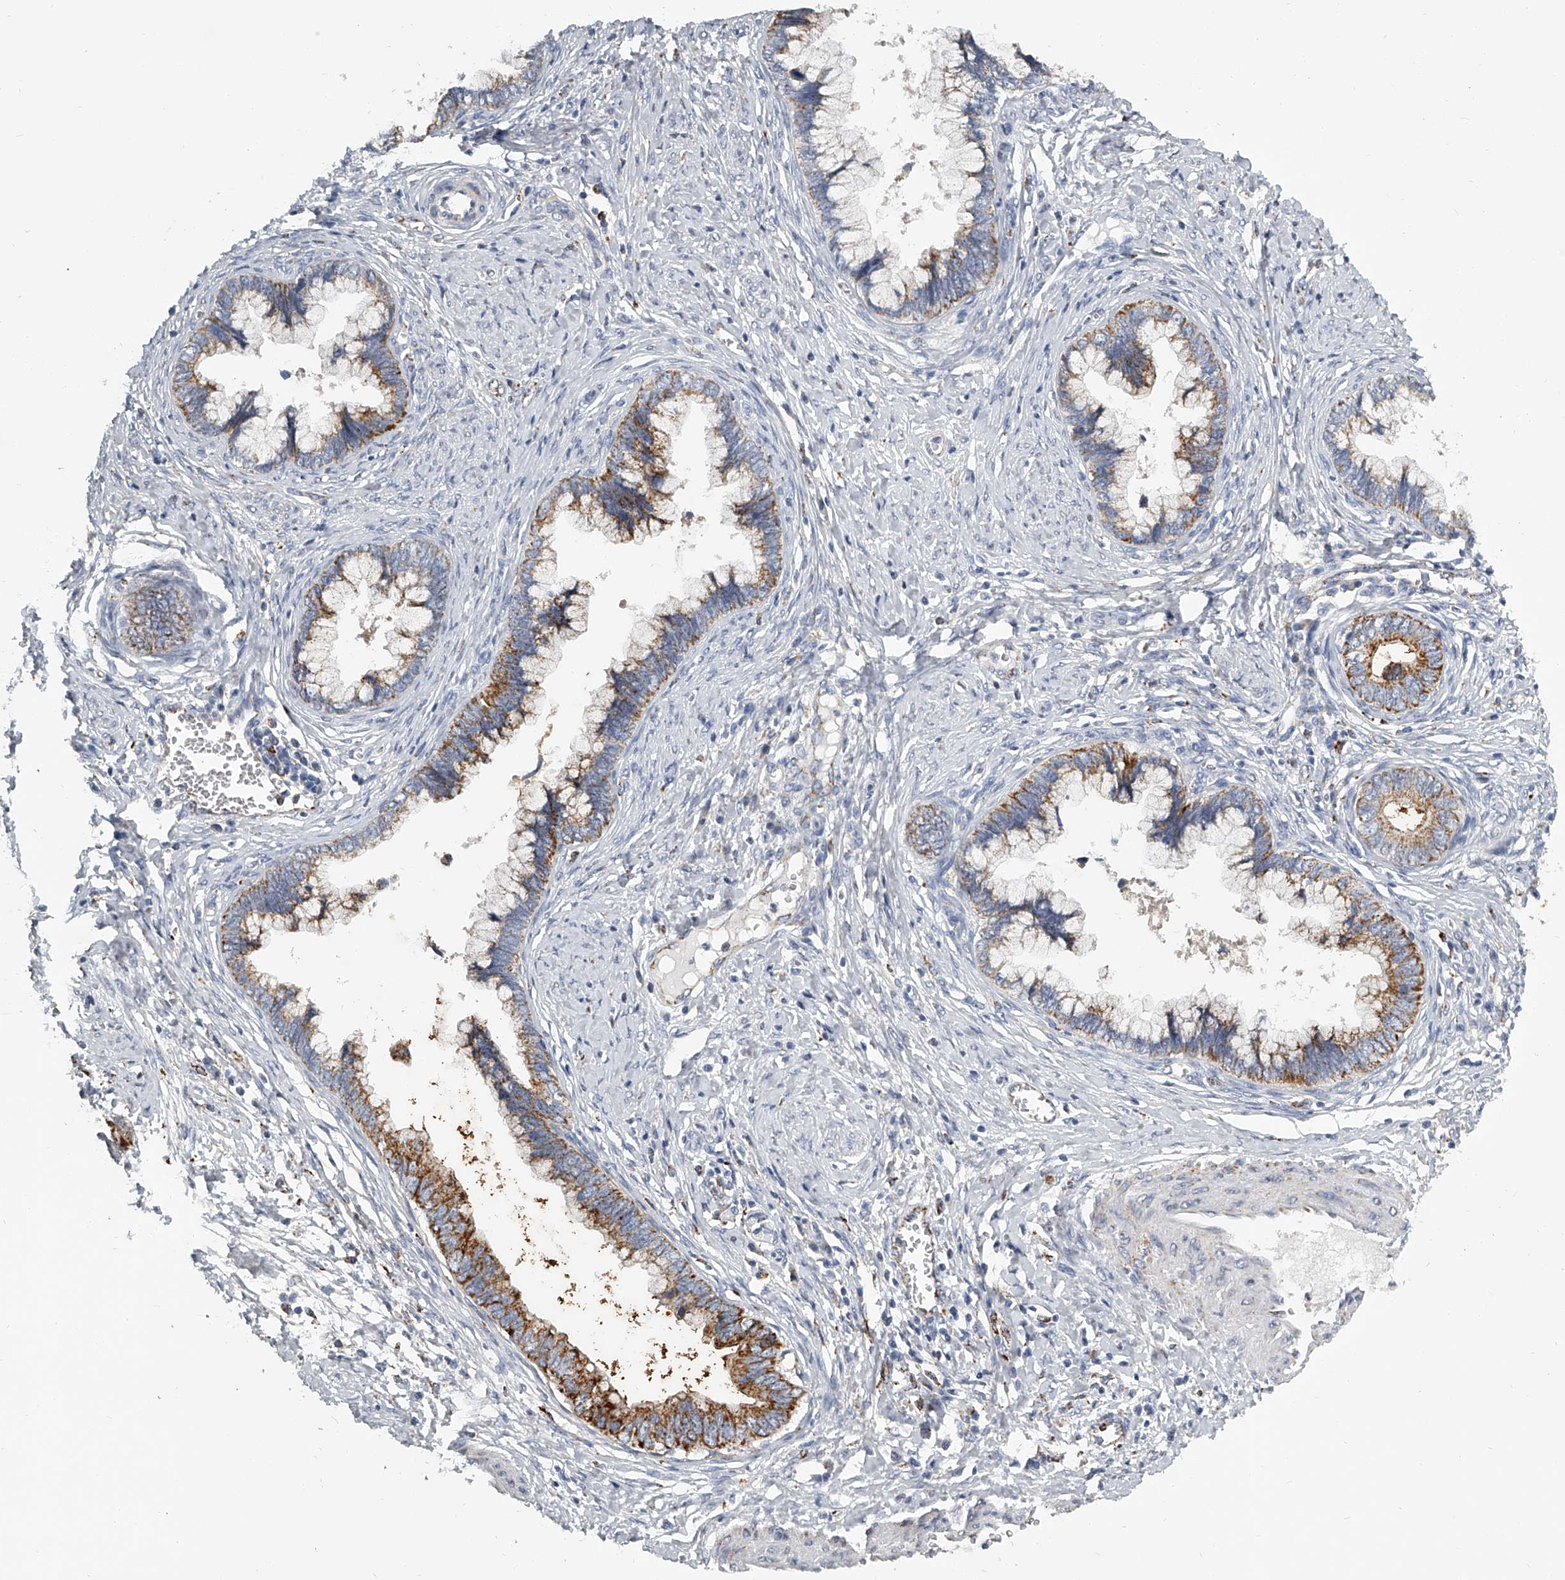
{"staining": {"intensity": "moderate", "quantity": "25%-75%", "location": "cytoplasmic/membranous"}, "tissue": "cervical cancer", "cell_type": "Tumor cells", "image_type": "cancer", "snomed": [{"axis": "morphology", "description": "Adenocarcinoma, NOS"}, {"axis": "topography", "description": "Cervix"}], "caption": "The photomicrograph displays staining of cervical cancer (adenocarcinoma), revealing moderate cytoplasmic/membranous protein expression (brown color) within tumor cells.", "gene": "KLHL7", "patient": {"sex": "female", "age": 44}}